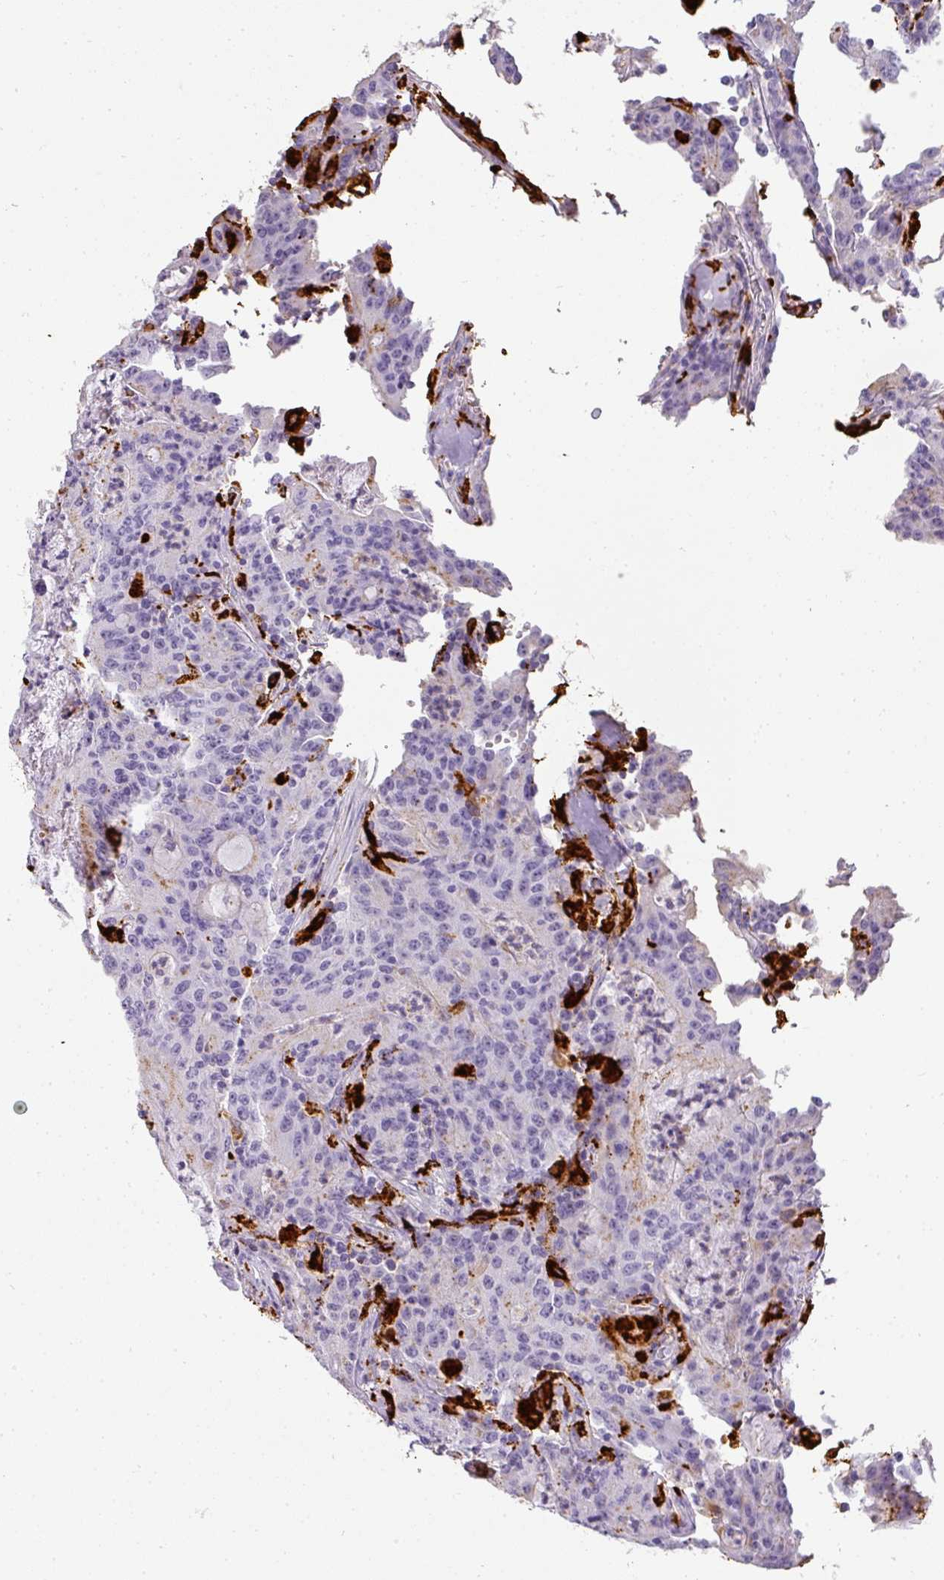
{"staining": {"intensity": "negative", "quantity": "none", "location": "none"}, "tissue": "colorectal cancer", "cell_type": "Tumor cells", "image_type": "cancer", "snomed": [{"axis": "morphology", "description": "Adenocarcinoma, NOS"}, {"axis": "topography", "description": "Colon"}], "caption": "Immunohistochemistry (IHC) image of human colorectal cancer (adenocarcinoma) stained for a protein (brown), which shows no staining in tumor cells.", "gene": "MMACHC", "patient": {"sex": "male", "age": 83}}